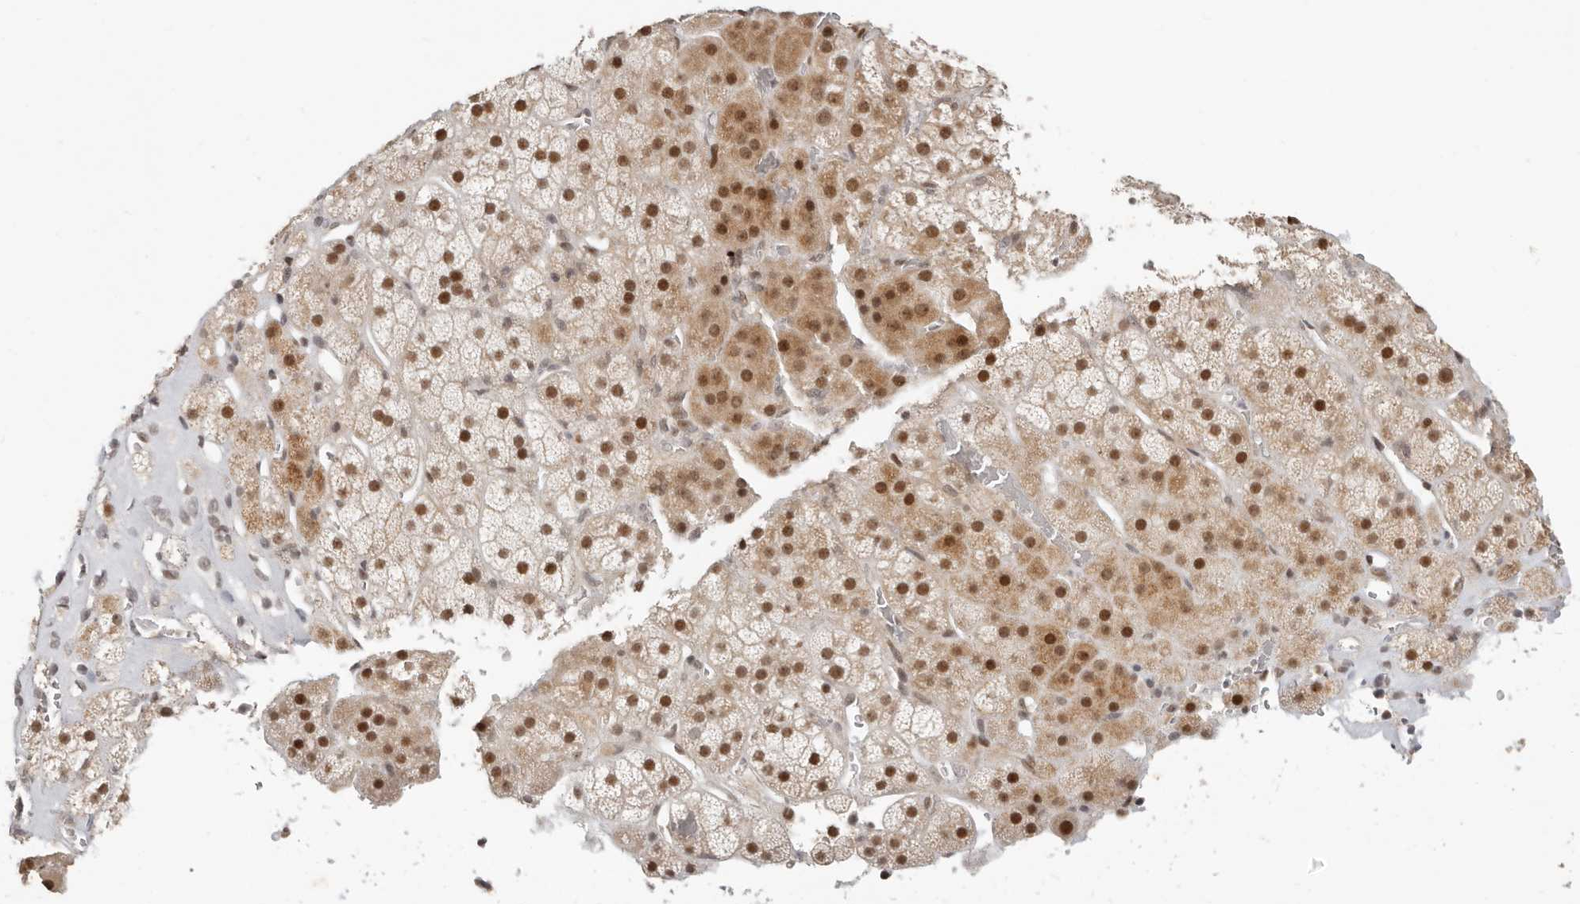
{"staining": {"intensity": "strong", "quantity": ">75%", "location": "nuclear"}, "tissue": "adrenal gland", "cell_type": "Glandular cells", "image_type": "normal", "snomed": [{"axis": "morphology", "description": "Normal tissue, NOS"}, {"axis": "topography", "description": "Adrenal gland"}], "caption": "Protein staining reveals strong nuclear expression in approximately >75% of glandular cells in unremarkable adrenal gland. (Stains: DAB (3,3'-diaminobenzidine) in brown, nuclei in blue, Microscopy: brightfield microscopy at high magnification).", "gene": "RFC2", "patient": {"sex": "male", "age": 57}}